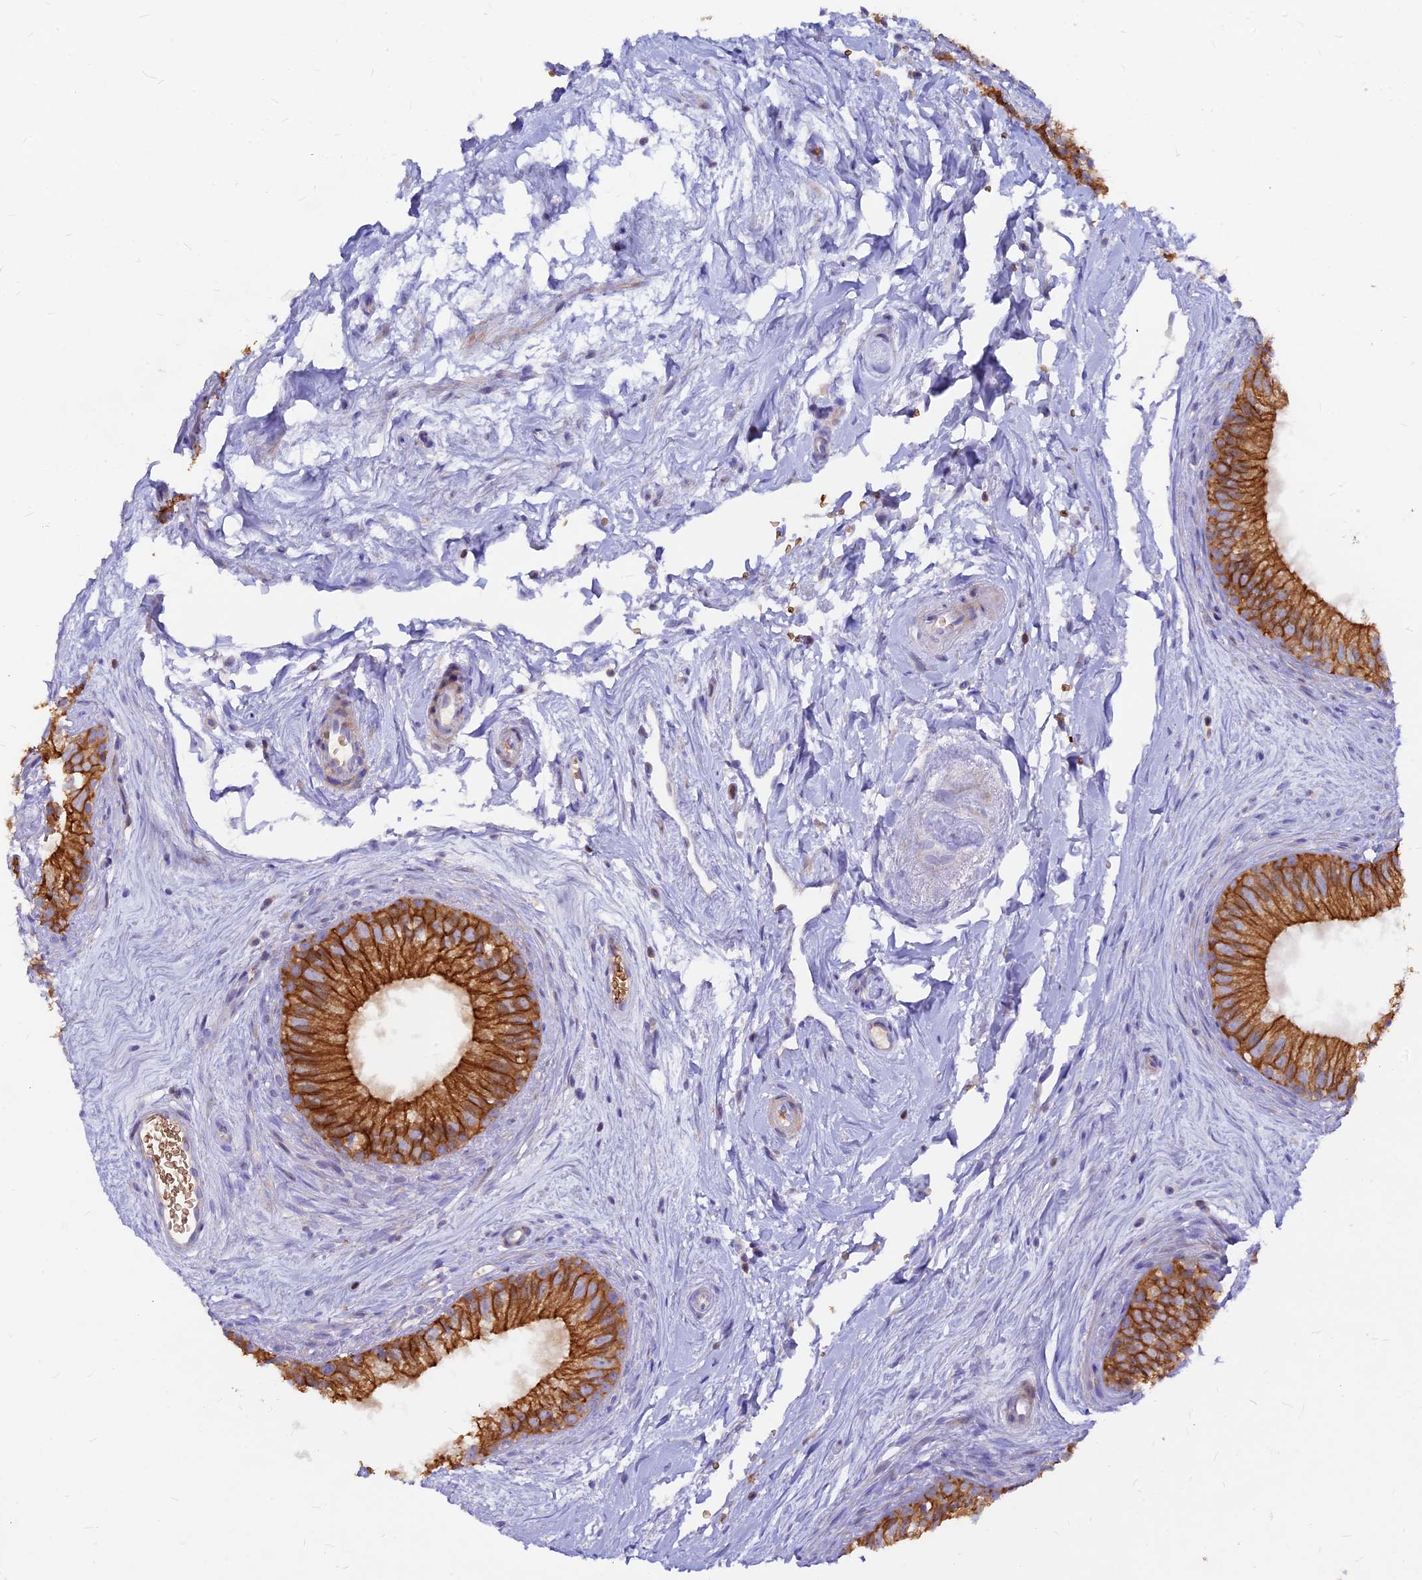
{"staining": {"intensity": "strong", "quantity": ">75%", "location": "cytoplasmic/membranous"}, "tissue": "epididymis", "cell_type": "Glandular cells", "image_type": "normal", "snomed": [{"axis": "morphology", "description": "Normal tissue, NOS"}, {"axis": "topography", "description": "Epididymis"}], "caption": "Epididymis stained for a protein demonstrates strong cytoplasmic/membranous positivity in glandular cells. Using DAB (brown) and hematoxylin (blue) stains, captured at high magnification using brightfield microscopy.", "gene": "DENND2D", "patient": {"sex": "male", "age": 71}}